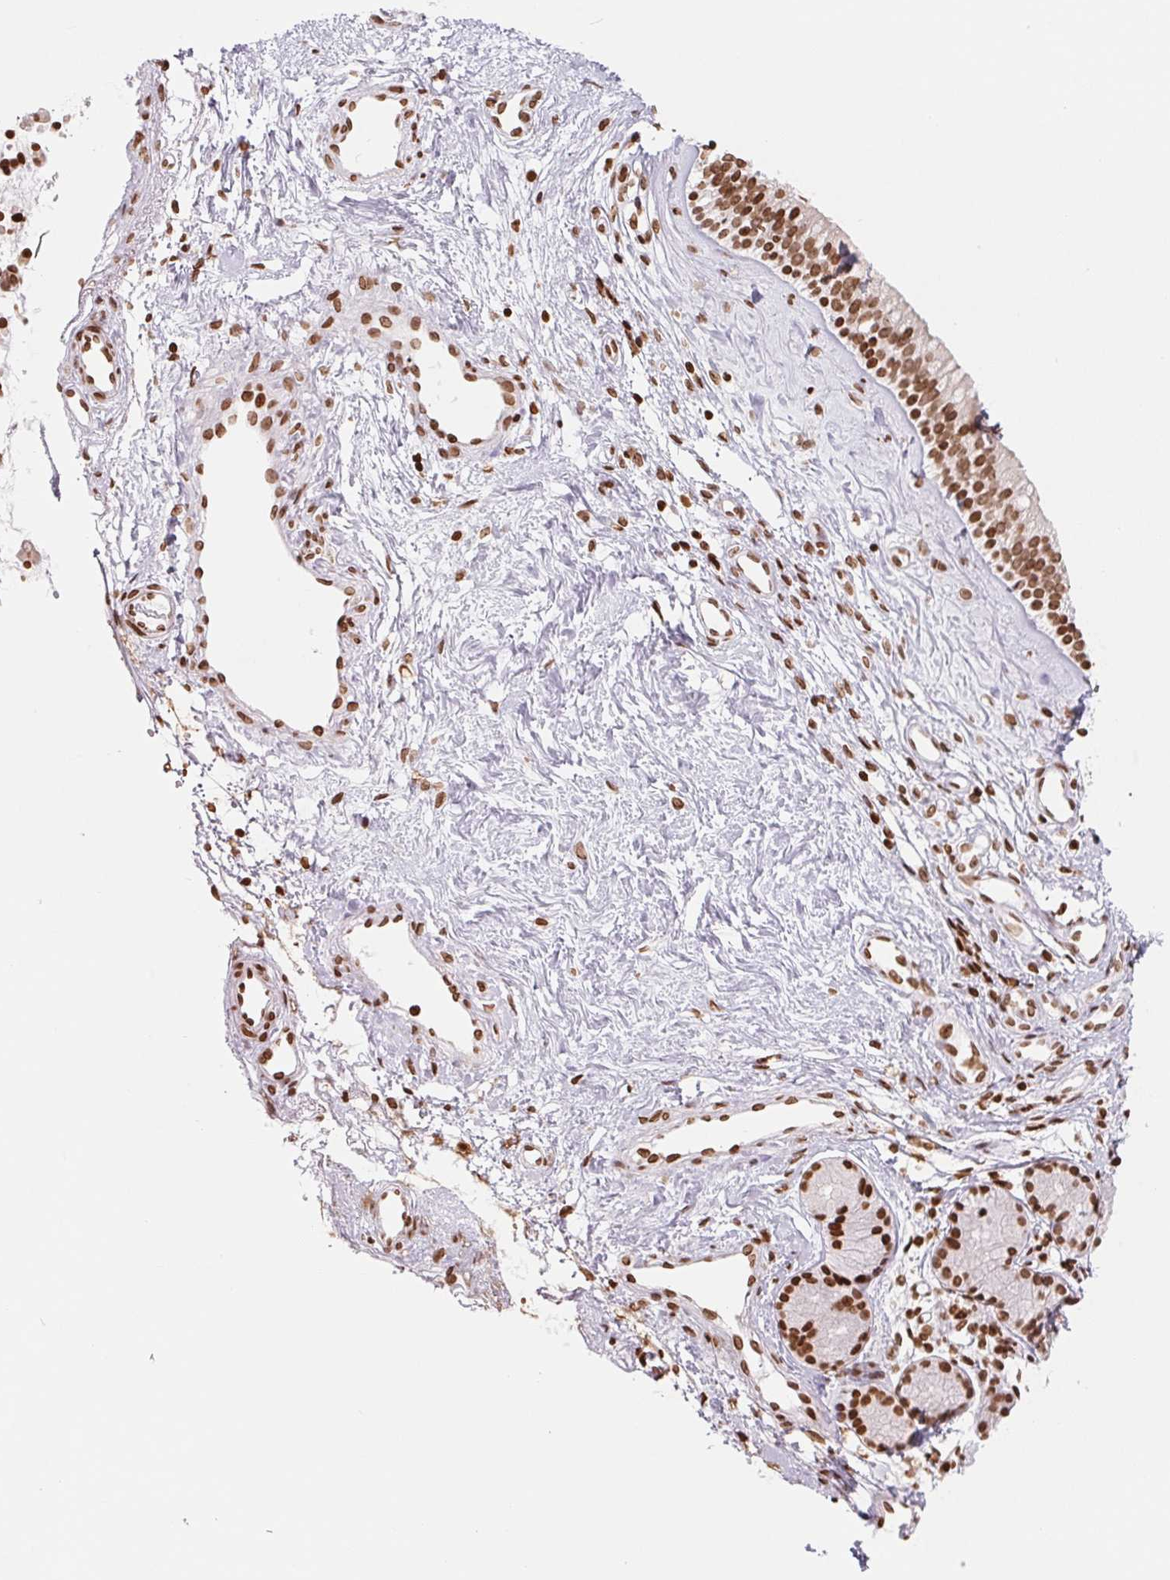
{"staining": {"intensity": "strong", "quantity": ">75%", "location": "nuclear"}, "tissue": "nasopharynx", "cell_type": "Respiratory epithelial cells", "image_type": "normal", "snomed": [{"axis": "morphology", "description": "Normal tissue, NOS"}, {"axis": "topography", "description": "Nasopharynx"}], "caption": "IHC image of unremarkable nasopharynx: human nasopharynx stained using immunohistochemistry (IHC) demonstrates high levels of strong protein expression localized specifically in the nuclear of respiratory epithelial cells, appearing as a nuclear brown color.", "gene": "SMIM12", "patient": {"sex": "male", "age": 58}}